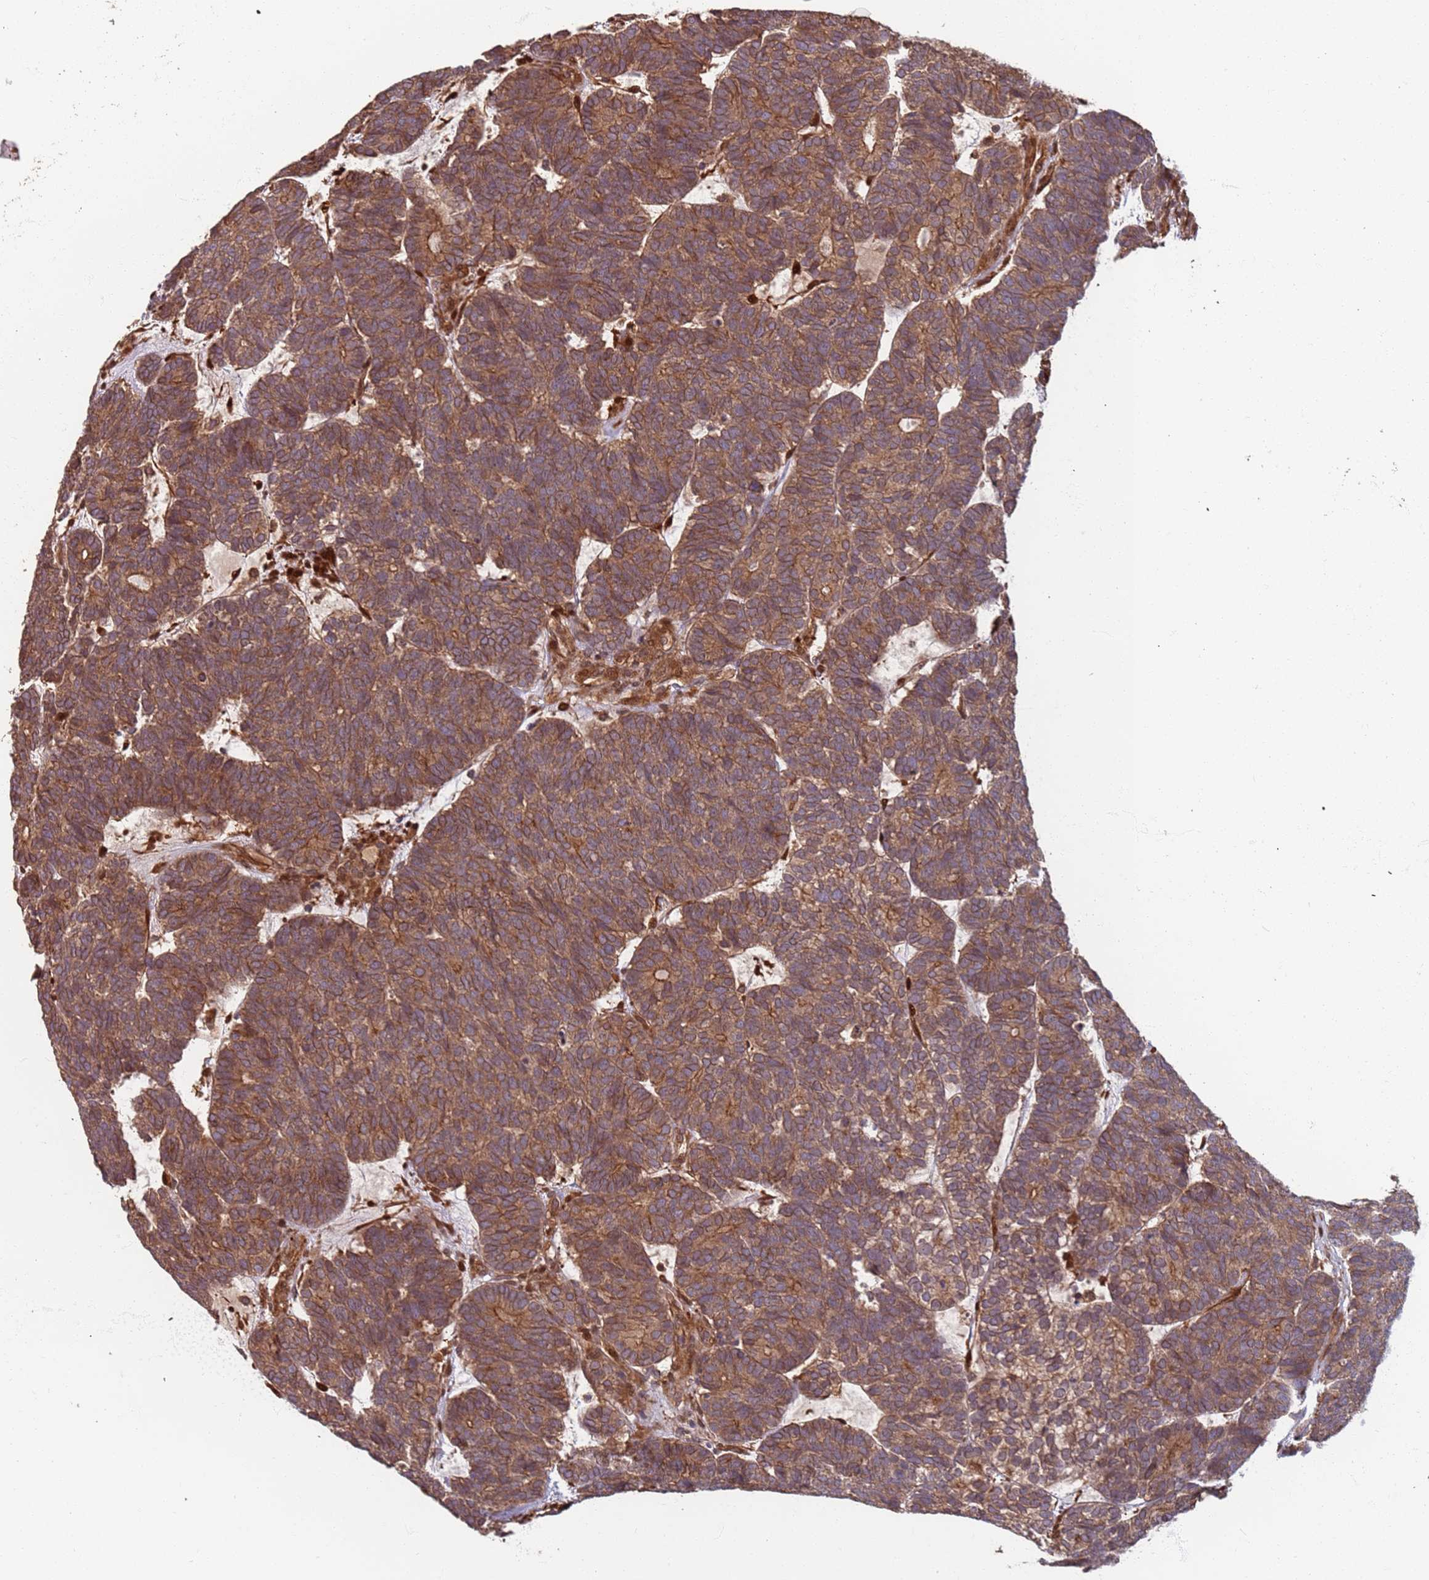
{"staining": {"intensity": "moderate", "quantity": ">75%", "location": "cytoplasmic/membranous"}, "tissue": "head and neck cancer", "cell_type": "Tumor cells", "image_type": "cancer", "snomed": [{"axis": "morphology", "description": "Adenocarcinoma, NOS"}, {"axis": "topography", "description": "Head-Neck"}], "caption": "DAB immunohistochemical staining of adenocarcinoma (head and neck) displays moderate cytoplasmic/membranous protein positivity in about >75% of tumor cells.", "gene": "SDCCAG8", "patient": {"sex": "female", "age": 81}}